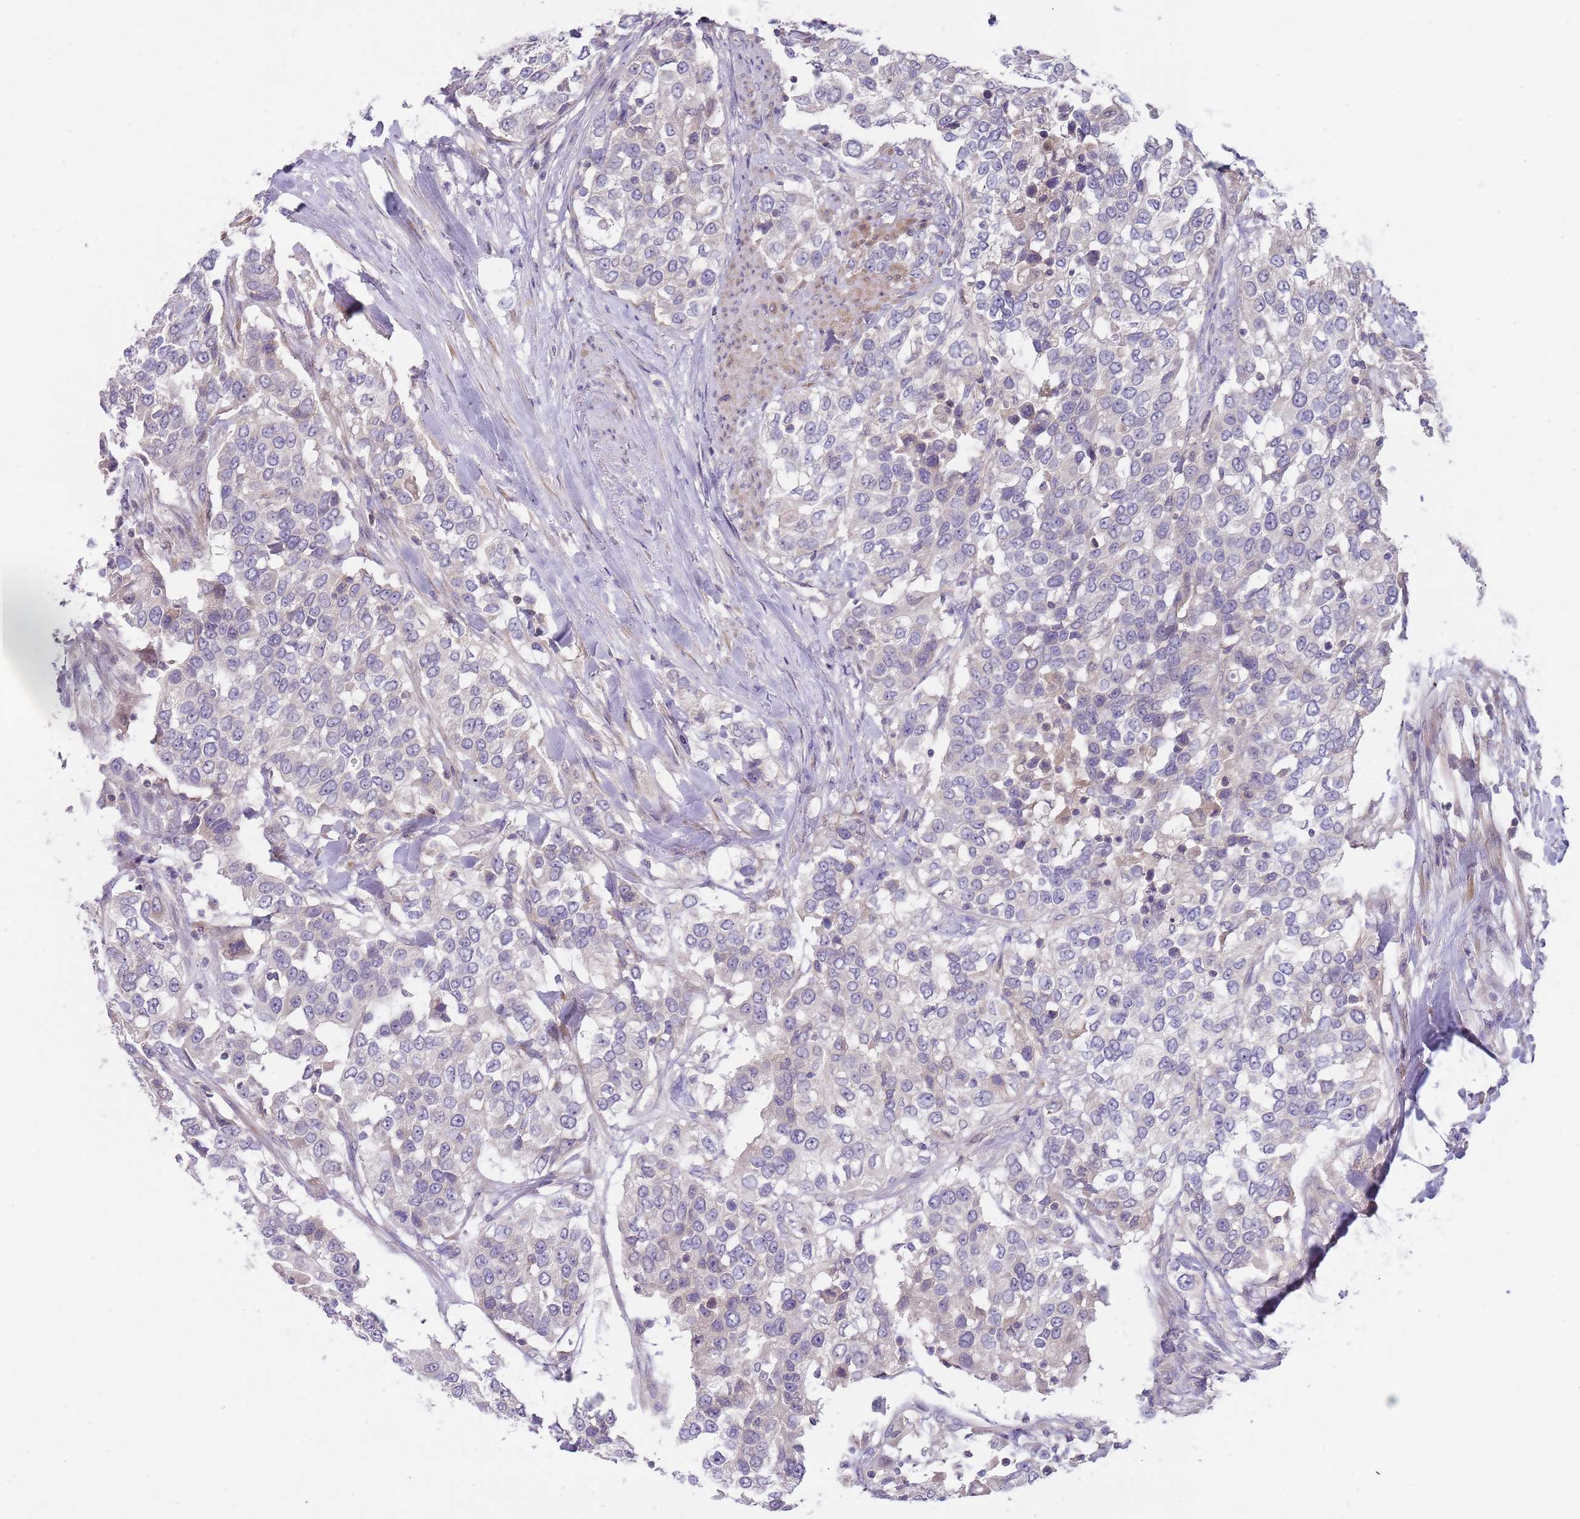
{"staining": {"intensity": "negative", "quantity": "none", "location": "none"}, "tissue": "urothelial cancer", "cell_type": "Tumor cells", "image_type": "cancer", "snomed": [{"axis": "morphology", "description": "Urothelial carcinoma, High grade"}, {"axis": "topography", "description": "Urinary bladder"}], "caption": "Human high-grade urothelial carcinoma stained for a protein using immunohistochemistry (IHC) shows no positivity in tumor cells.", "gene": "PRAC1", "patient": {"sex": "female", "age": 80}}